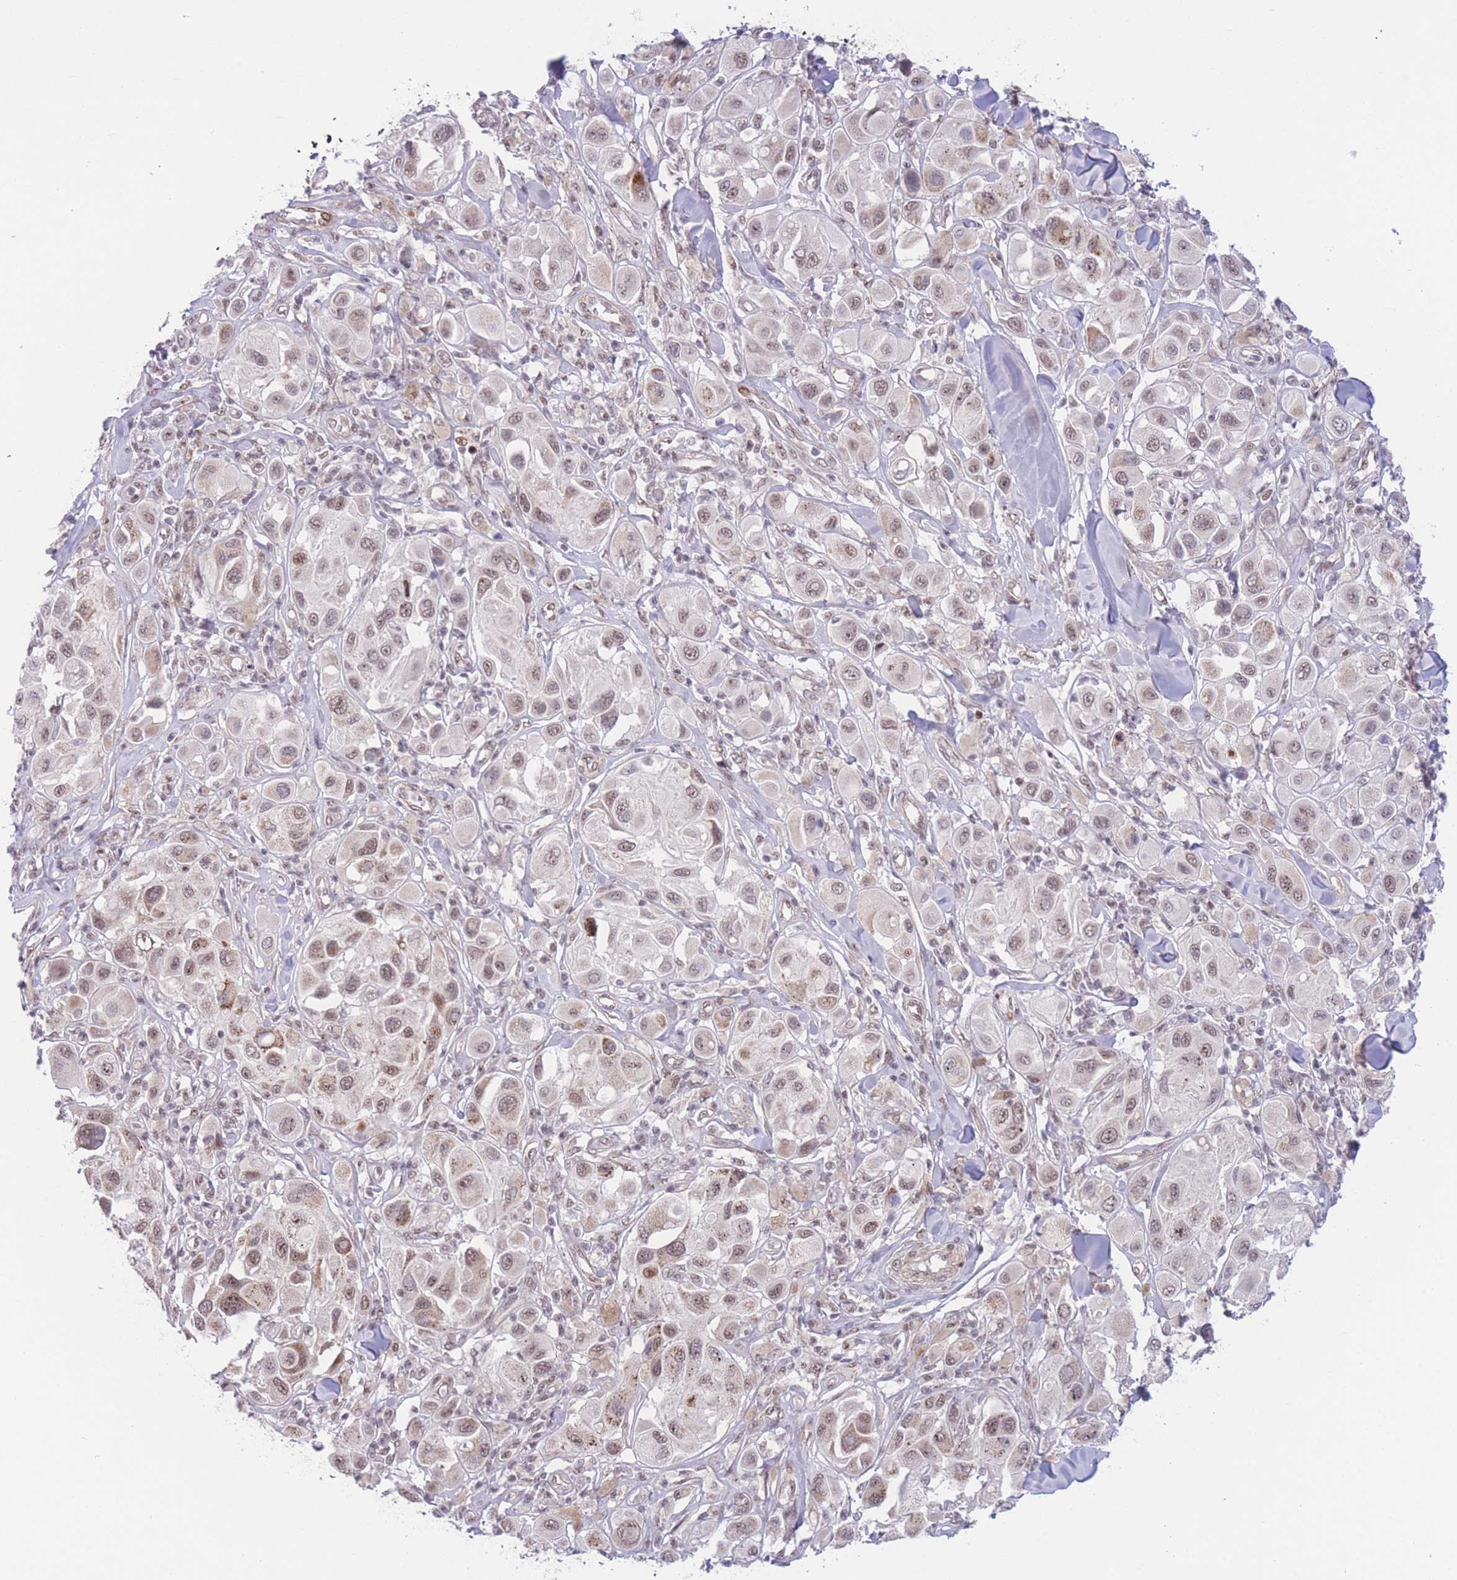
{"staining": {"intensity": "moderate", "quantity": ">75%", "location": "nuclear"}, "tissue": "melanoma", "cell_type": "Tumor cells", "image_type": "cancer", "snomed": [{"axis": "morphology", "description": "Malignant melanoma, Metastatic site"}, {"axis": "topography", "description": "Skin"}], "caption": "Protein expression analysis of melanoma shows moderate nuclear positivity in approximately >75% of tumor cells.", "gene": "PCIF1", "patient": {"sex": "male", "age": 41}}